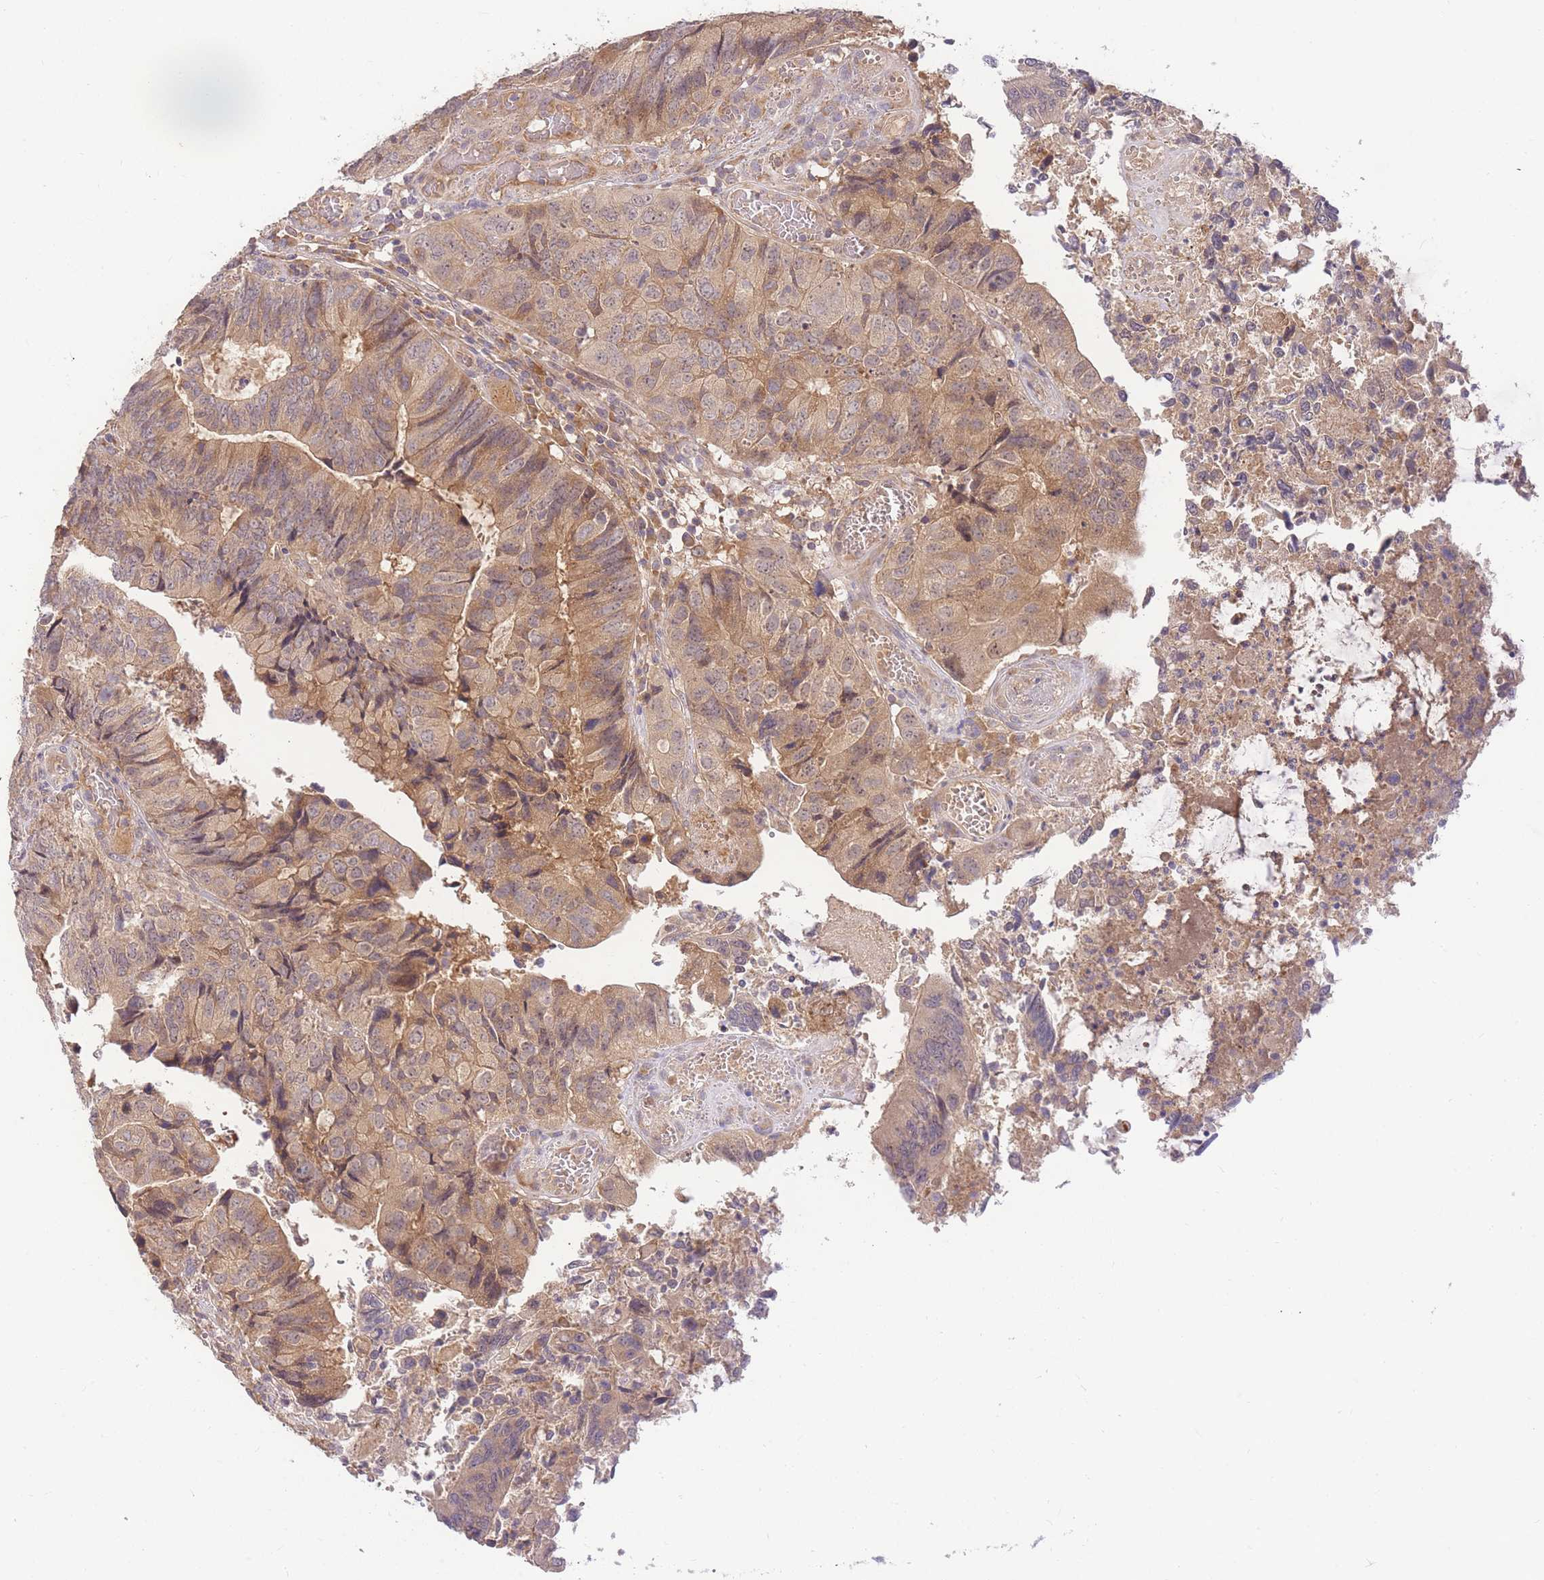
{"staining": {"intensity": "weak", "quantity": ">75%", "location": "cytoplasmic/membranous"}, "tissue": "colorectal cancer", "cell_type": "Tumor cells", "image_type": "cancer", "snomed": [{"axis": "morphology", "description": "Adenocarcinoma, NOS"}, {"axis": "topography", "description": "Colon"}], "caption": "Weak cytoplasmic/membranous positivity is present in approximately >75% of tumor cells in colorectal adenocarcinoma.", "gene": "ZNF577", "patient": {"sex": "female", "age": 67}}